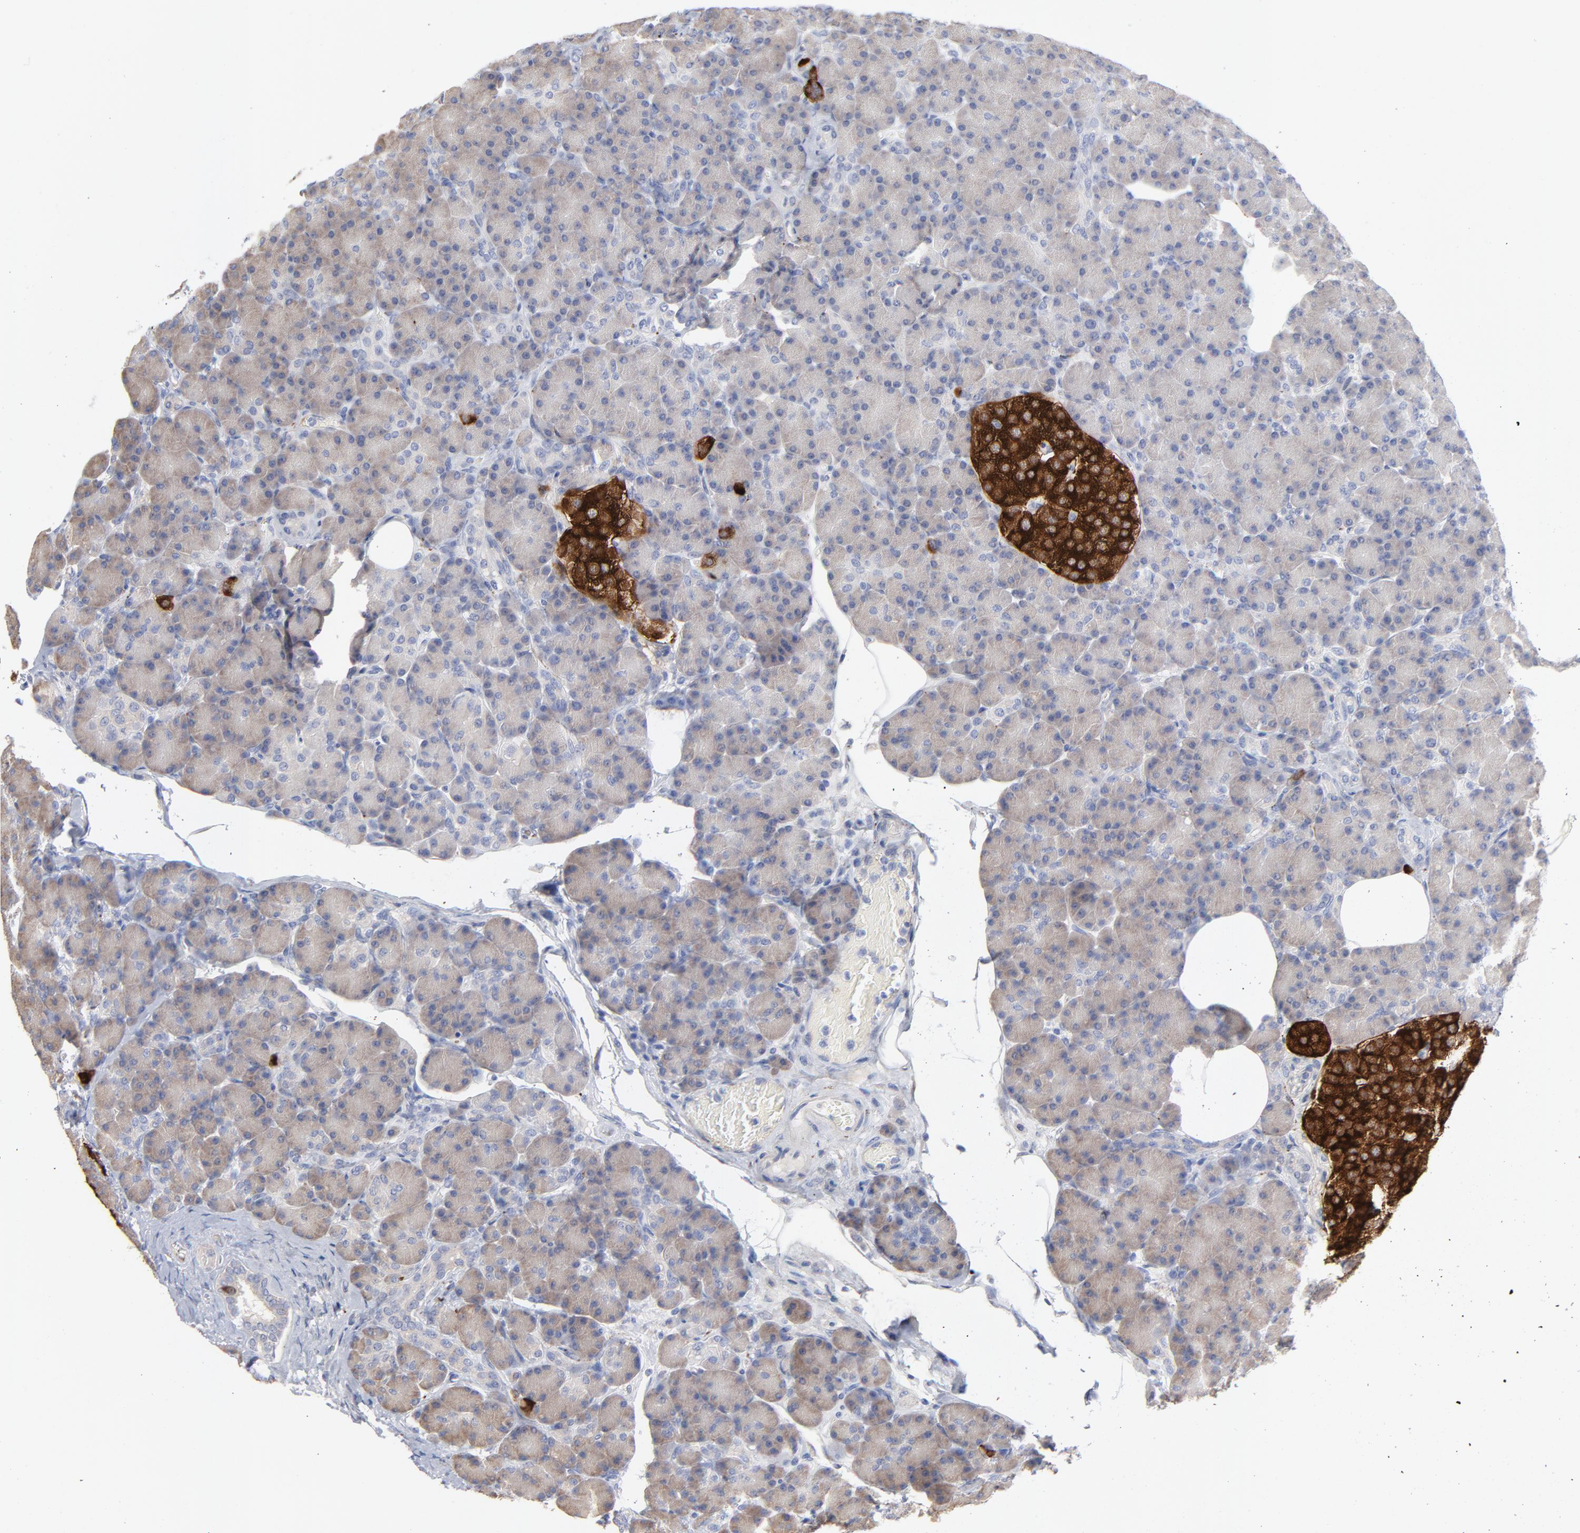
{"staining": {"intensity": "weak", "quantity": "25%-75%", "location": "cytoplasmic/membranous"}, "tissue": "pancreas", "cell_type": "Exocrine glandular cells", "image_type": "normal", "snomed": [{"axis": "morphology", "description": "Normal tissue, NOS"}, {"axis": "topography", "description": "Pancreas"}], "caption": "Immunohistochemistry (IHC) of benign pancreas demonstrates low levels of weak cytoplasmic/membranous positivity in about 25%-75% of exocrine glandular cells. Using DAB (3,3'-diaminobenzidine) (brown) and hematoxylin (blue) stains, captured at high magnification using brightfield microscopy.", "gene": "CPE", "patient": {"sex": "female", "age": 43}}